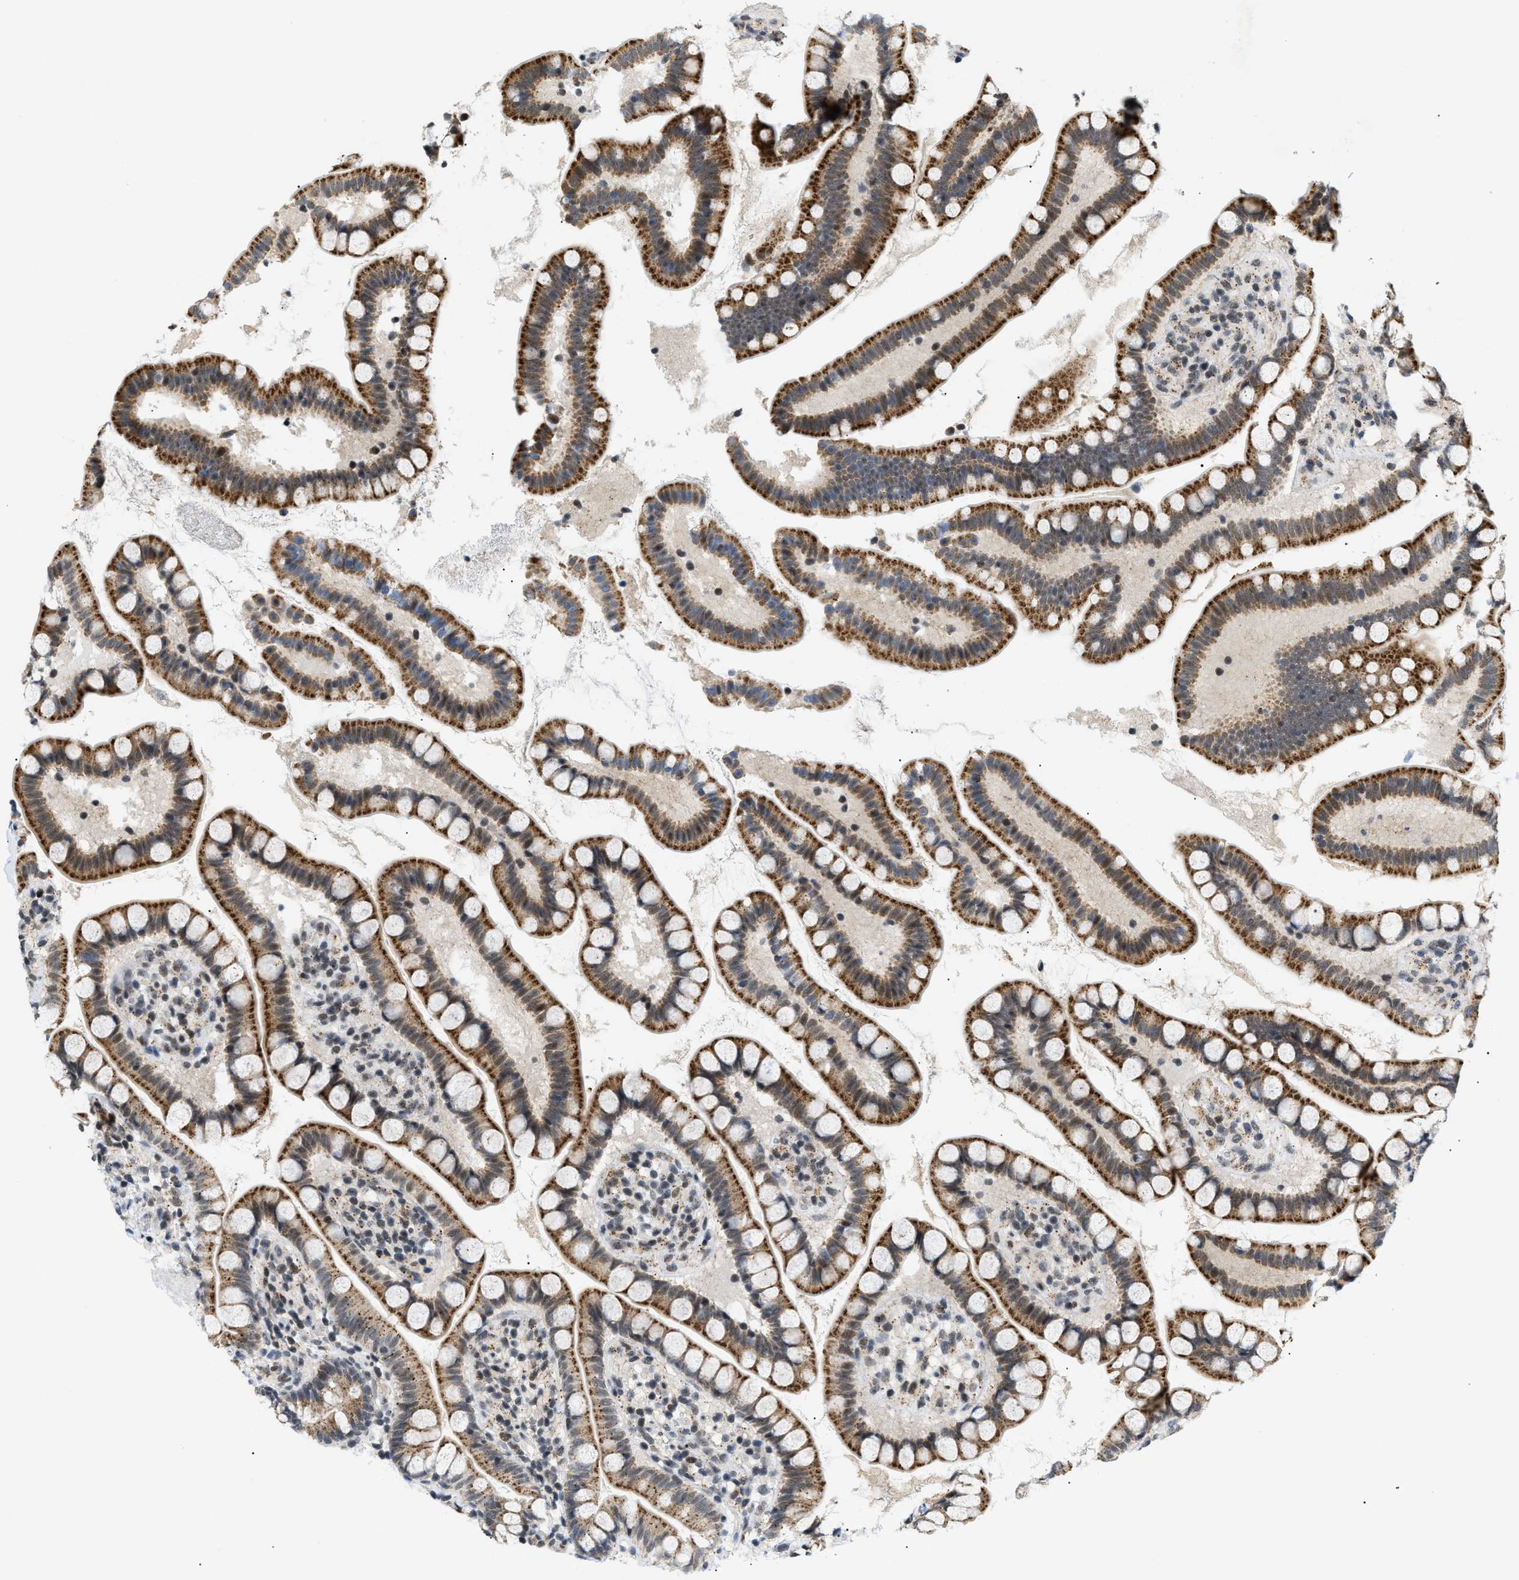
{"staining": {"intensity": "moderate", "quantity": ">75%", "location": "cytoplasmic/membranous"}, "tissue": "small intestine", "cell_type": "Glandular cells", "image_type": "normal", "snomed": [{"axis": "morphology", "description": "Normal tissue, NOS"}, {"axis": "topography", "description": "Small intestine"}], "caption": "High-magnification brightfield microscopy of normal small intestine stained with DAB (3,3'-diaminobenzidine) (brown) and counterstained with hematoxylin (blue). glandular cells exhibit moderate cytoplasmic/membranous staining is appreciated in approximately>75% of cells.", "gene": "ZBTB11", "patient": {"sex": "female", "age": 84}}